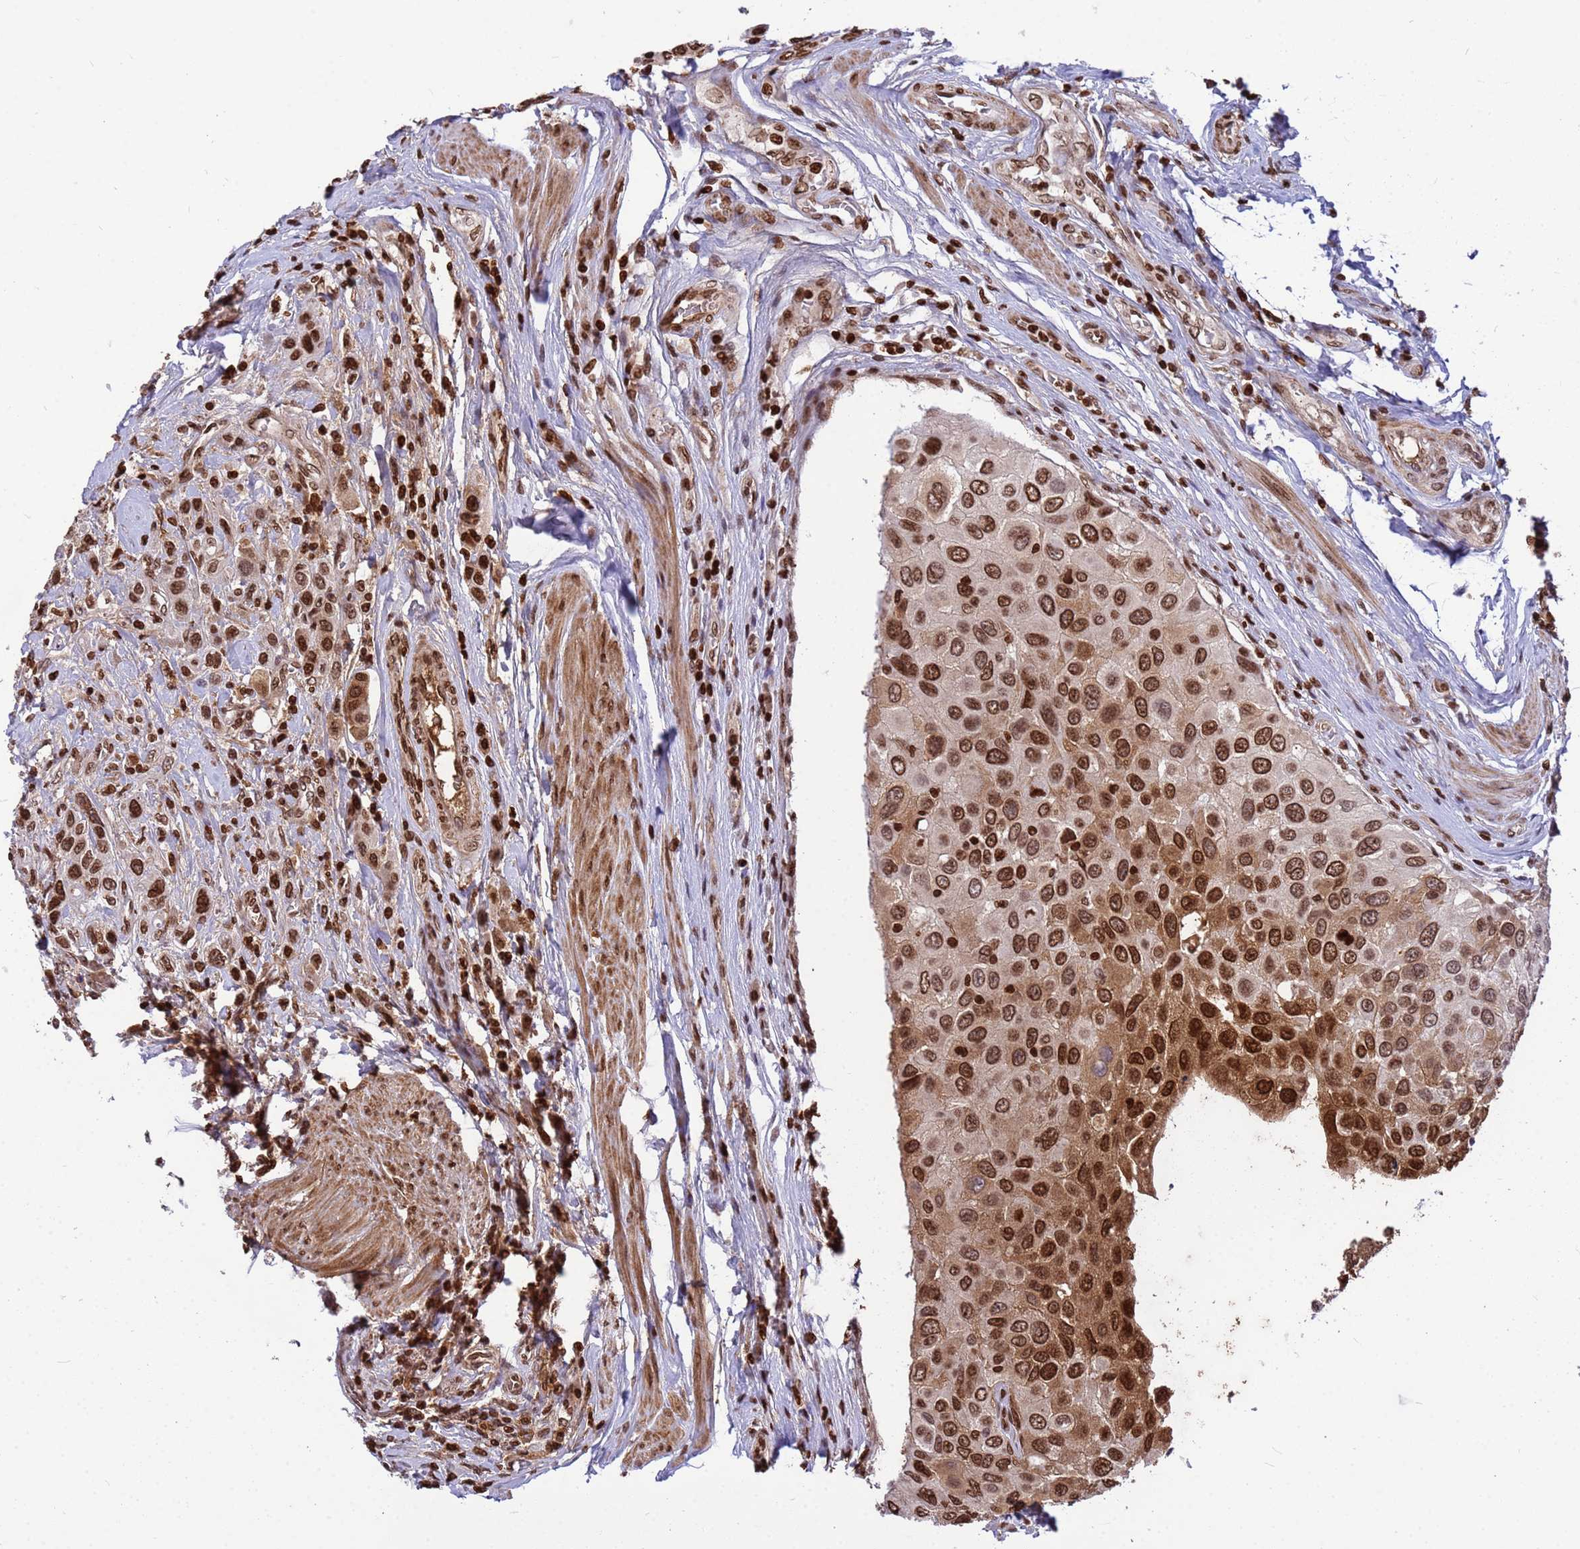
{"staining": {"intensity": "moderate", "quantity": ">75%", "location": "nuclear"}, "tissue": "urothelial cancer", "cell_type": "Tumor cells", "image_type": "cancer", "snomed": [{"axis": "morphology", "description": "Urothelial carcinoma, High grade"}, {"axis": "topography", "description": "Urinary bladder"}], "caption": "This image shows immunohistochemistry staining of human high-grade urothelial carcinoma, with medium moderate nuclear positivity in about >75% of tumor cells.", "gene": "ORM1", "patient": {"sex": "male", "age": 50}}